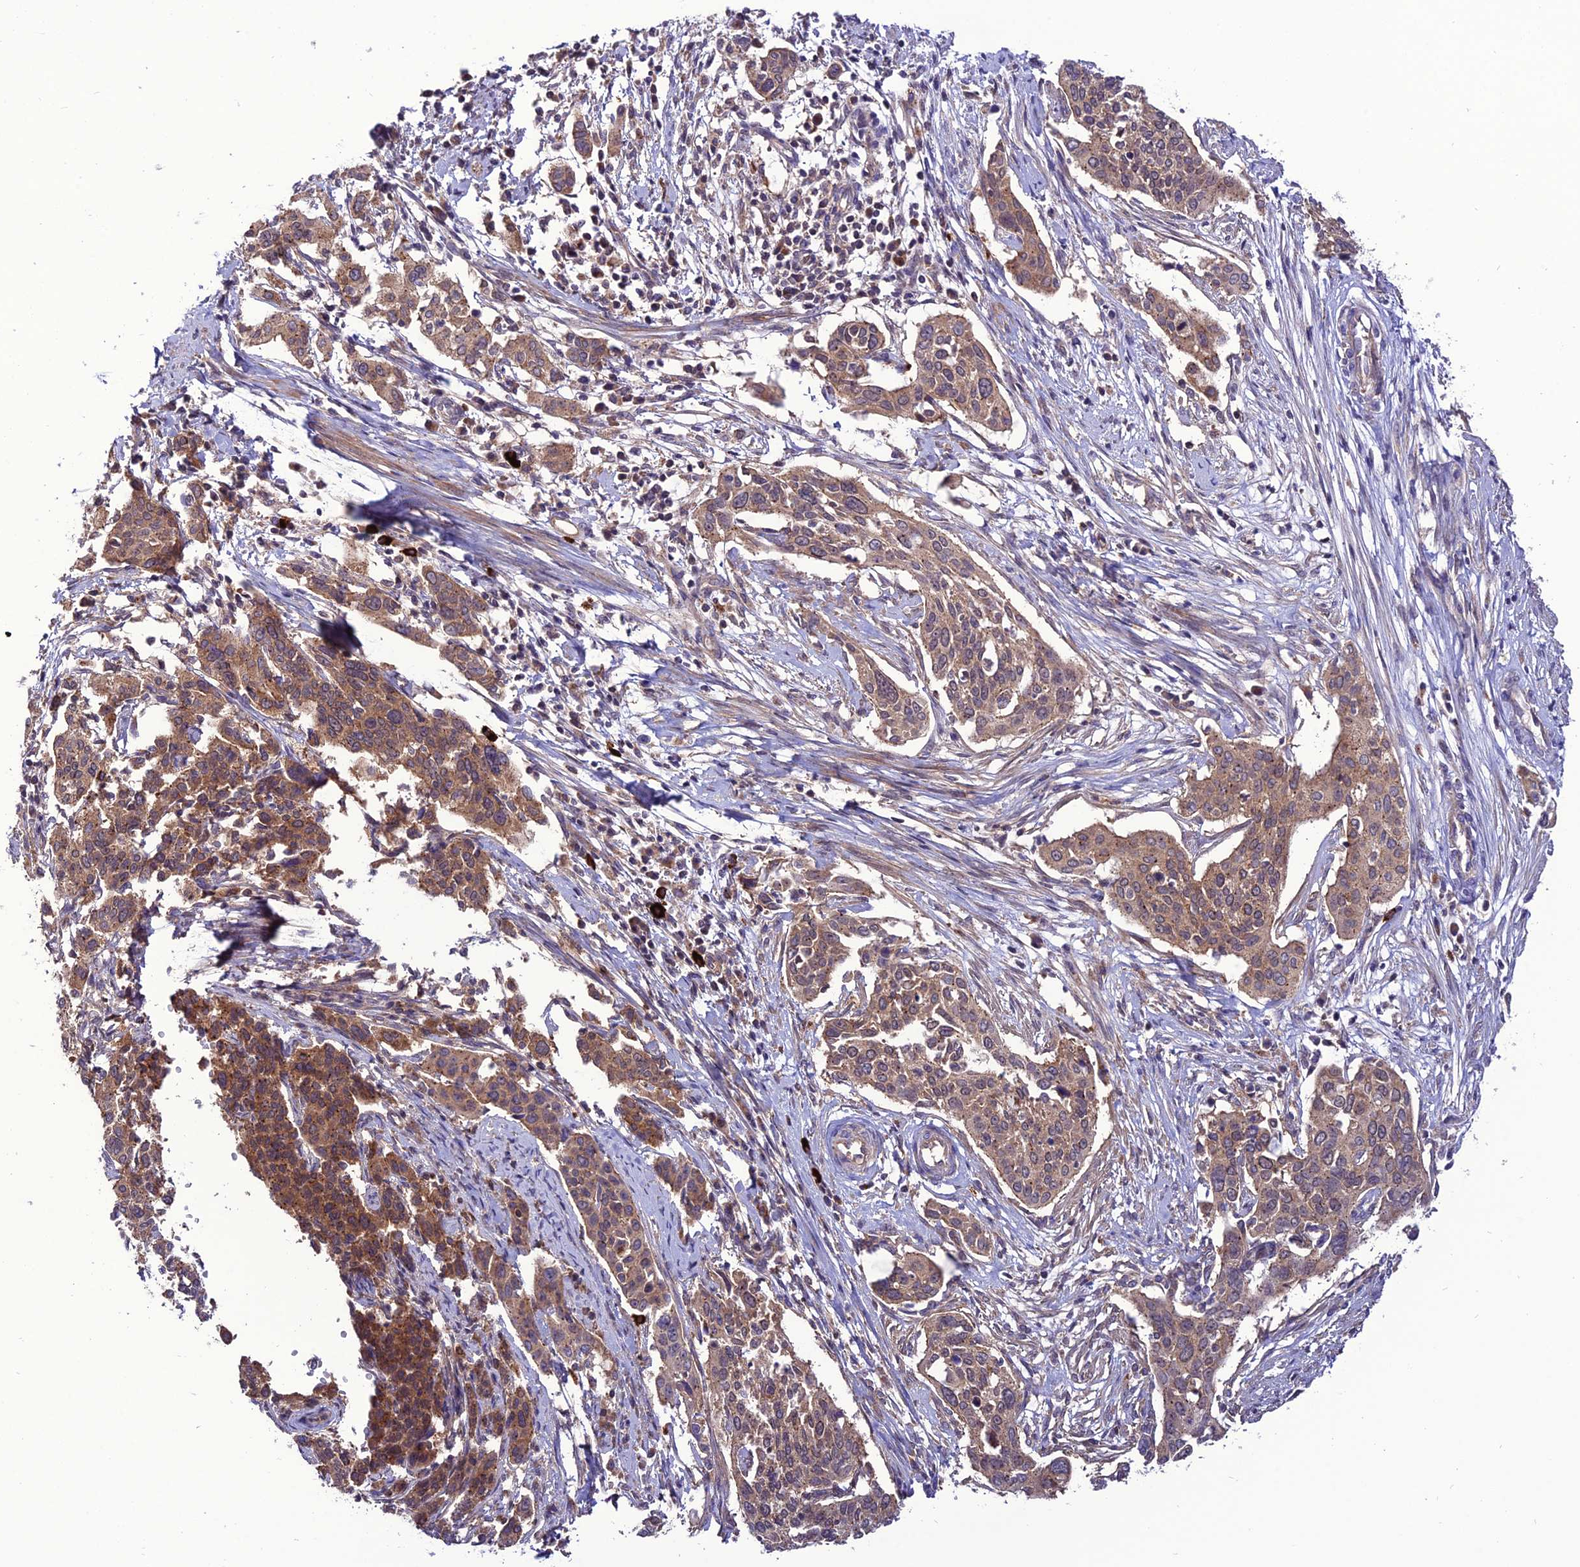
{"staining": {"intensity": "moderate", "quantity": ">75%", "location": "cytoplasmic/membranous"}, "tissue": "cervical cancer", "cell_type": "Tumor cells", "image_type": "cancer", "snomed": [{"axis": "morphology", "description": "Squamous cell carcinoma, NOS"}, {"axis": "topography", "description": "Cervix"}], "caption": "Cervical cancer was stained to show a protein in brown. There is medium levels of moderate cytoplasmic/membranous positivity in approximately >75% of tumor cells.", "gene": "PPIL3", "patient": {"sex": "female", "age": 44}}